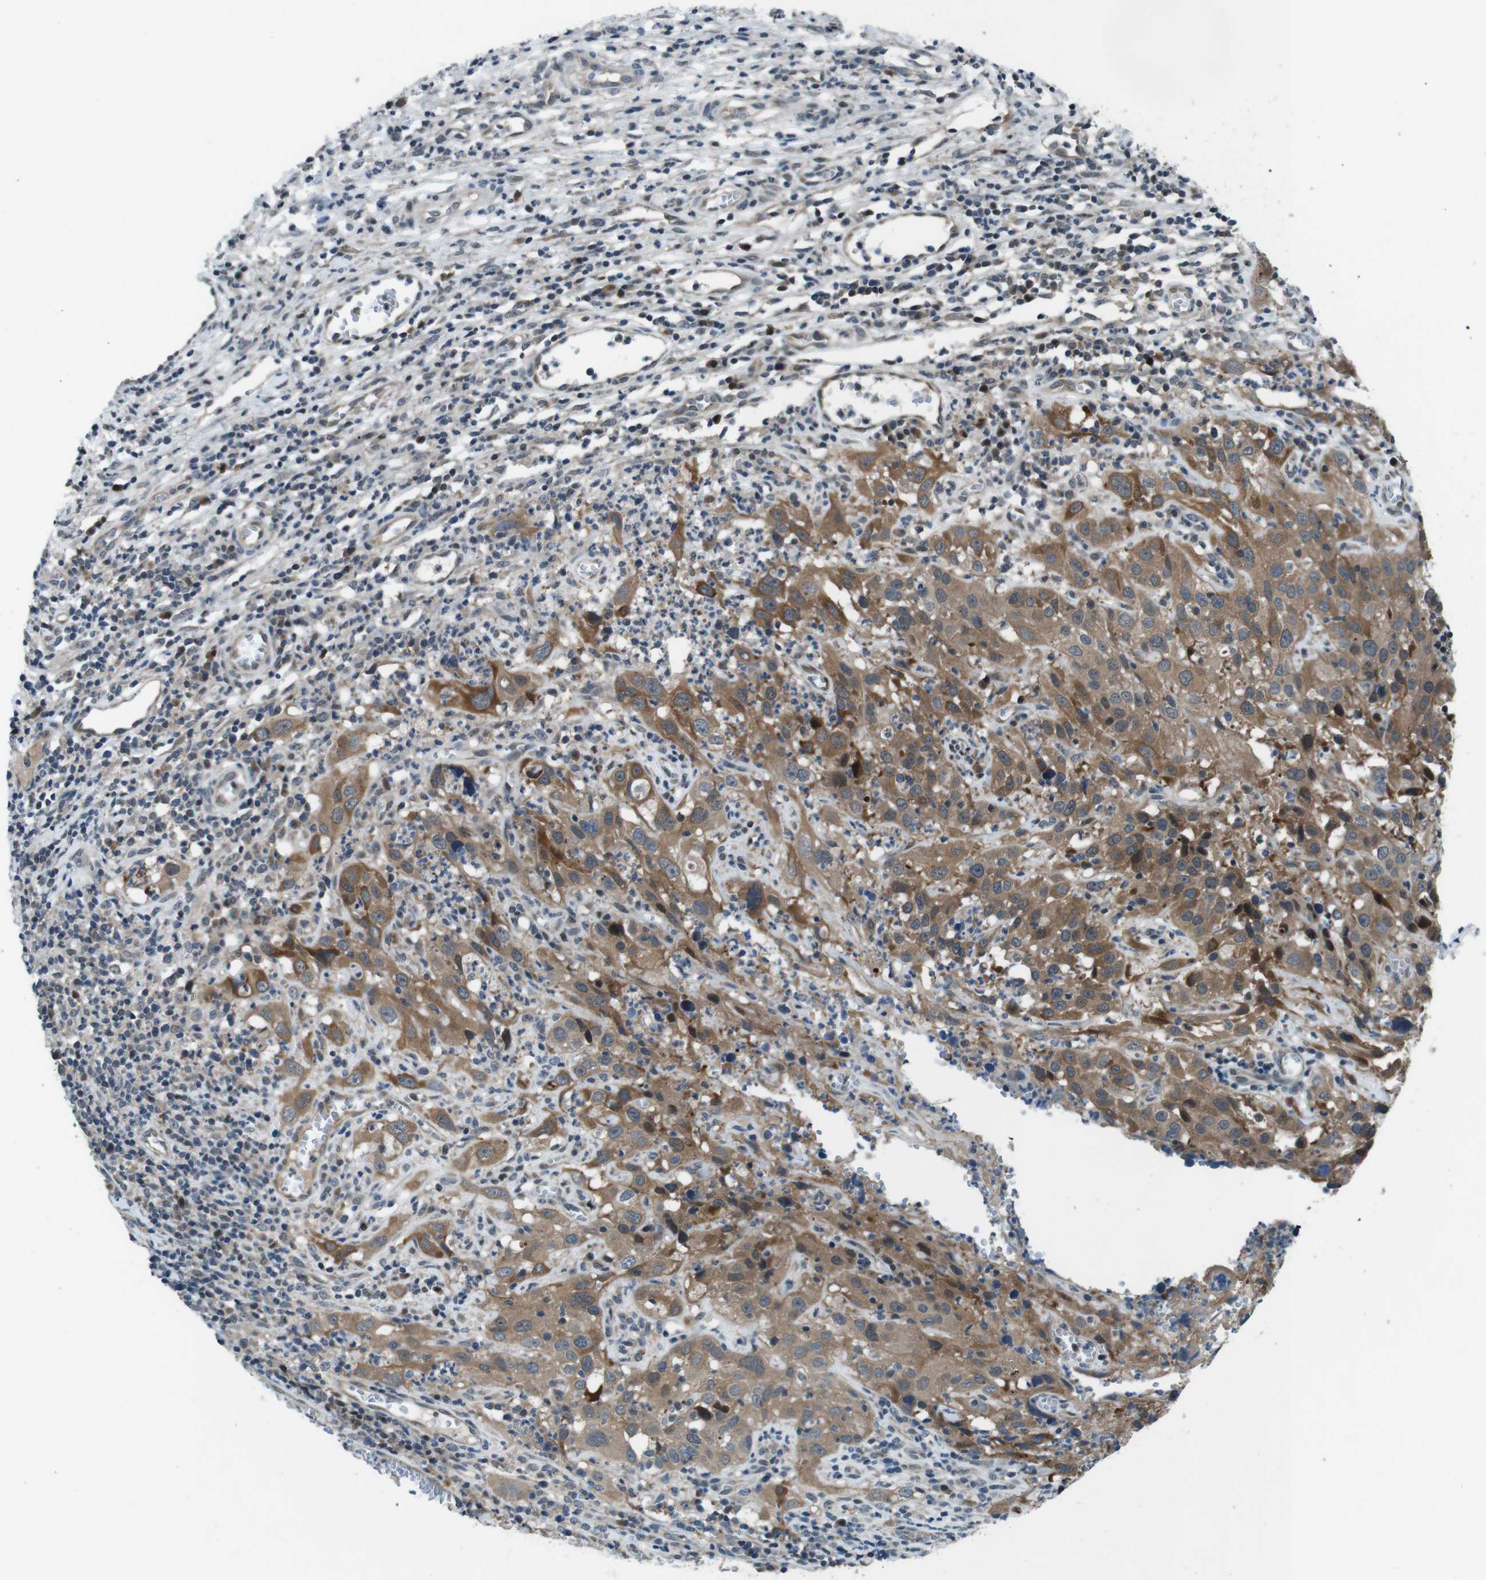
{"staining": {"intensity": "moderate", "quantity": ">75%", "location": "cytoplasmic/membranous"}, "tissue": "cervical cancer", "cell_type": "Tumor cells", "image_type": "cancer", "snomed": [{"axis": "morphology", "description": "Squamous cell carcinoma, NOS"}, {"axis": "topography", "description": "Cervix"}], "caption": "Immunohistochemical staining of cervical cancer (squamous cell carcinoma) shows moderate cytoplasmic/membranous protein positivity in approximately >75% of tumor cells.", "gene": "LRP5", "patient": {"sex": "female", "age": 32}}